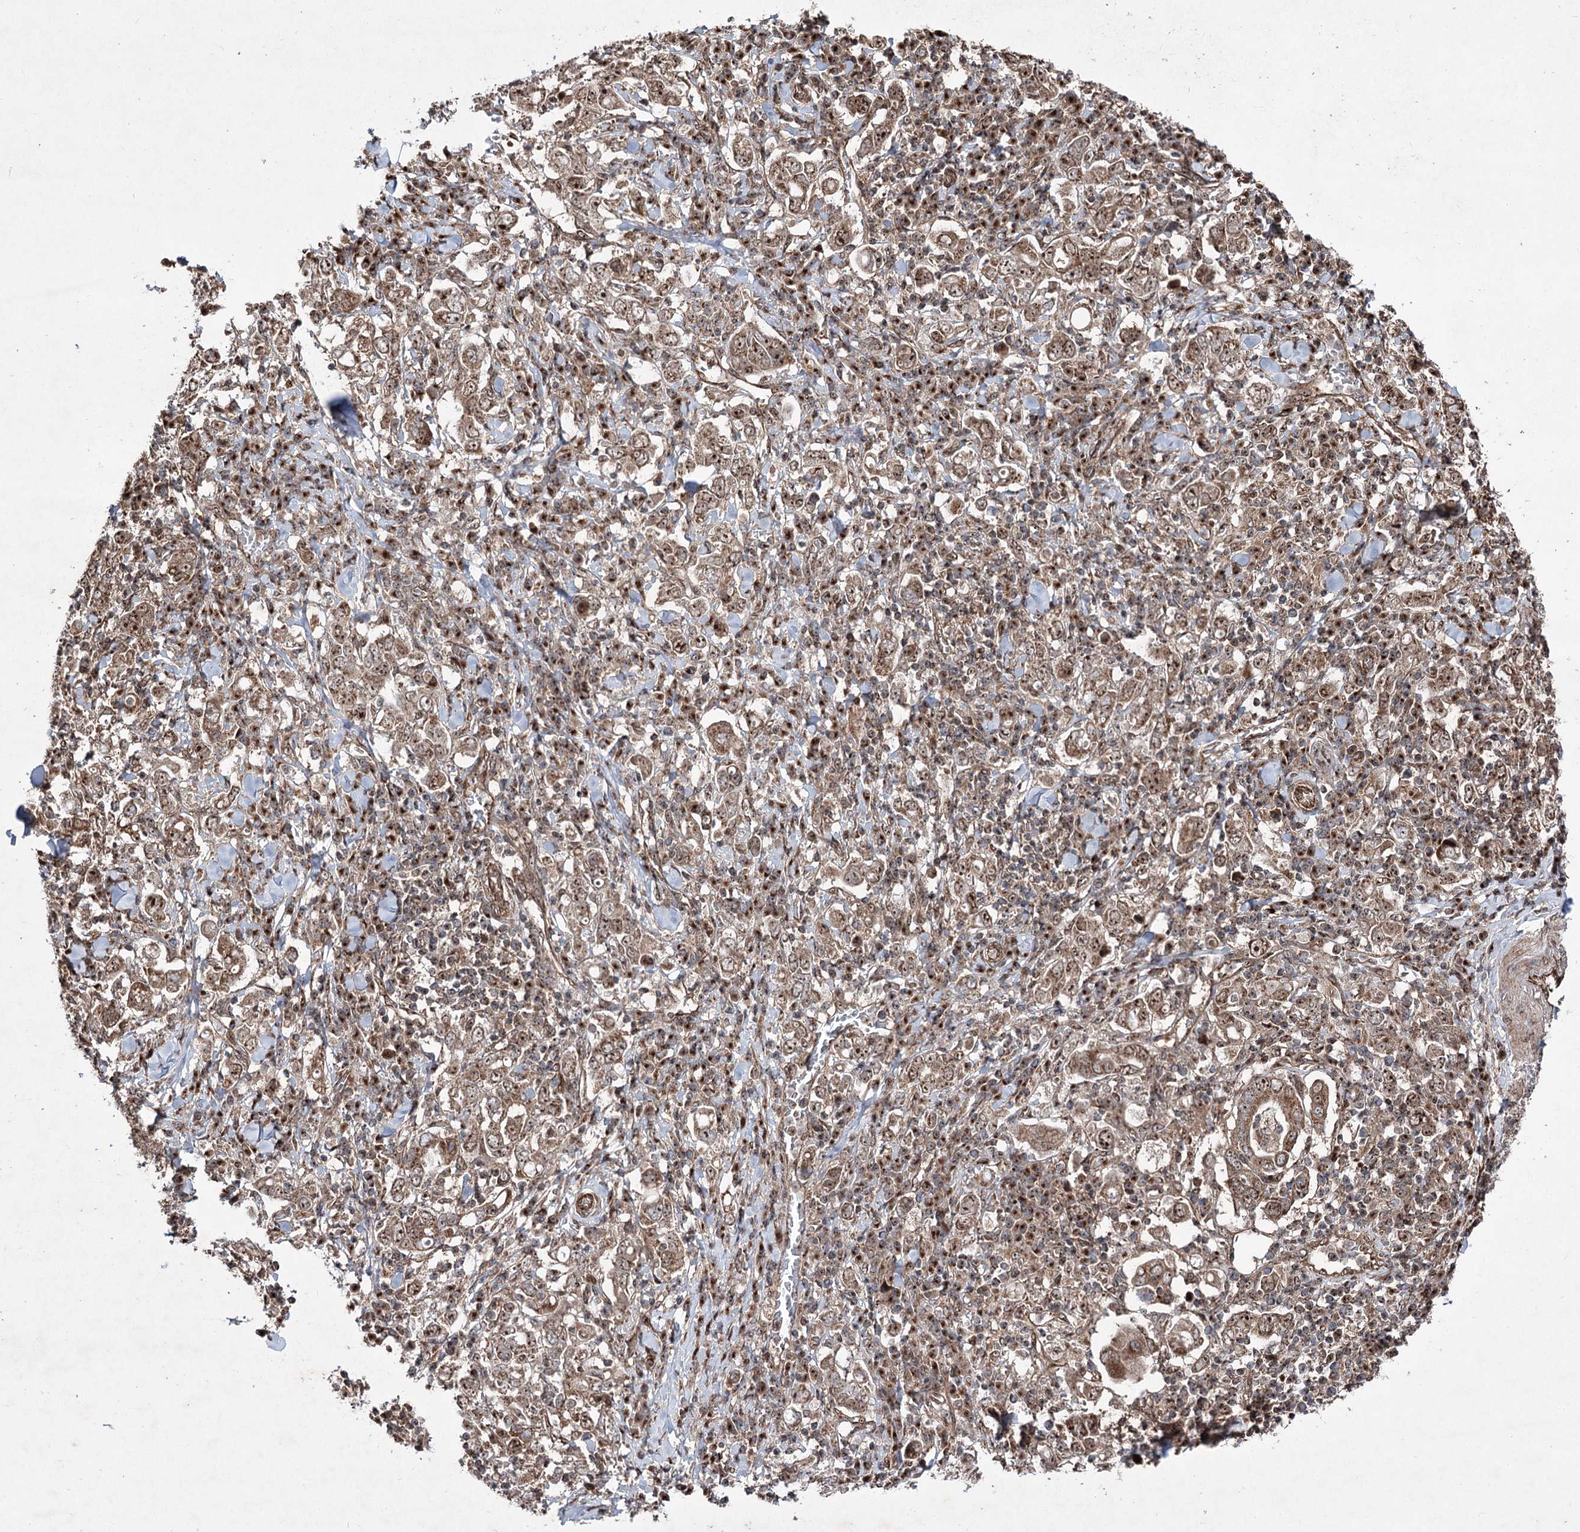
{"staining": {"intensity": "moderate", "quantity": ">75%", "location": "cytoplasmic/membranous,nuclear"}, "tissue": "stomach cancer", "cell_type": "Tumor cells", "image_type": "cancer", "snomed": [{"axis": "morphology", "description": "Adenocarcinoma, NOS"}, {"axis": "topography", "description": "Stomach, upper"}], "caption": "Protein analysis of stomach adenocarcinoma tissue reveals moderate cytoplasmic/membranous and nuclear positivity in approximately >75% of tumor cells.", "gene": "SERINC5", "patient": {"sex": "male", "age": 62}}